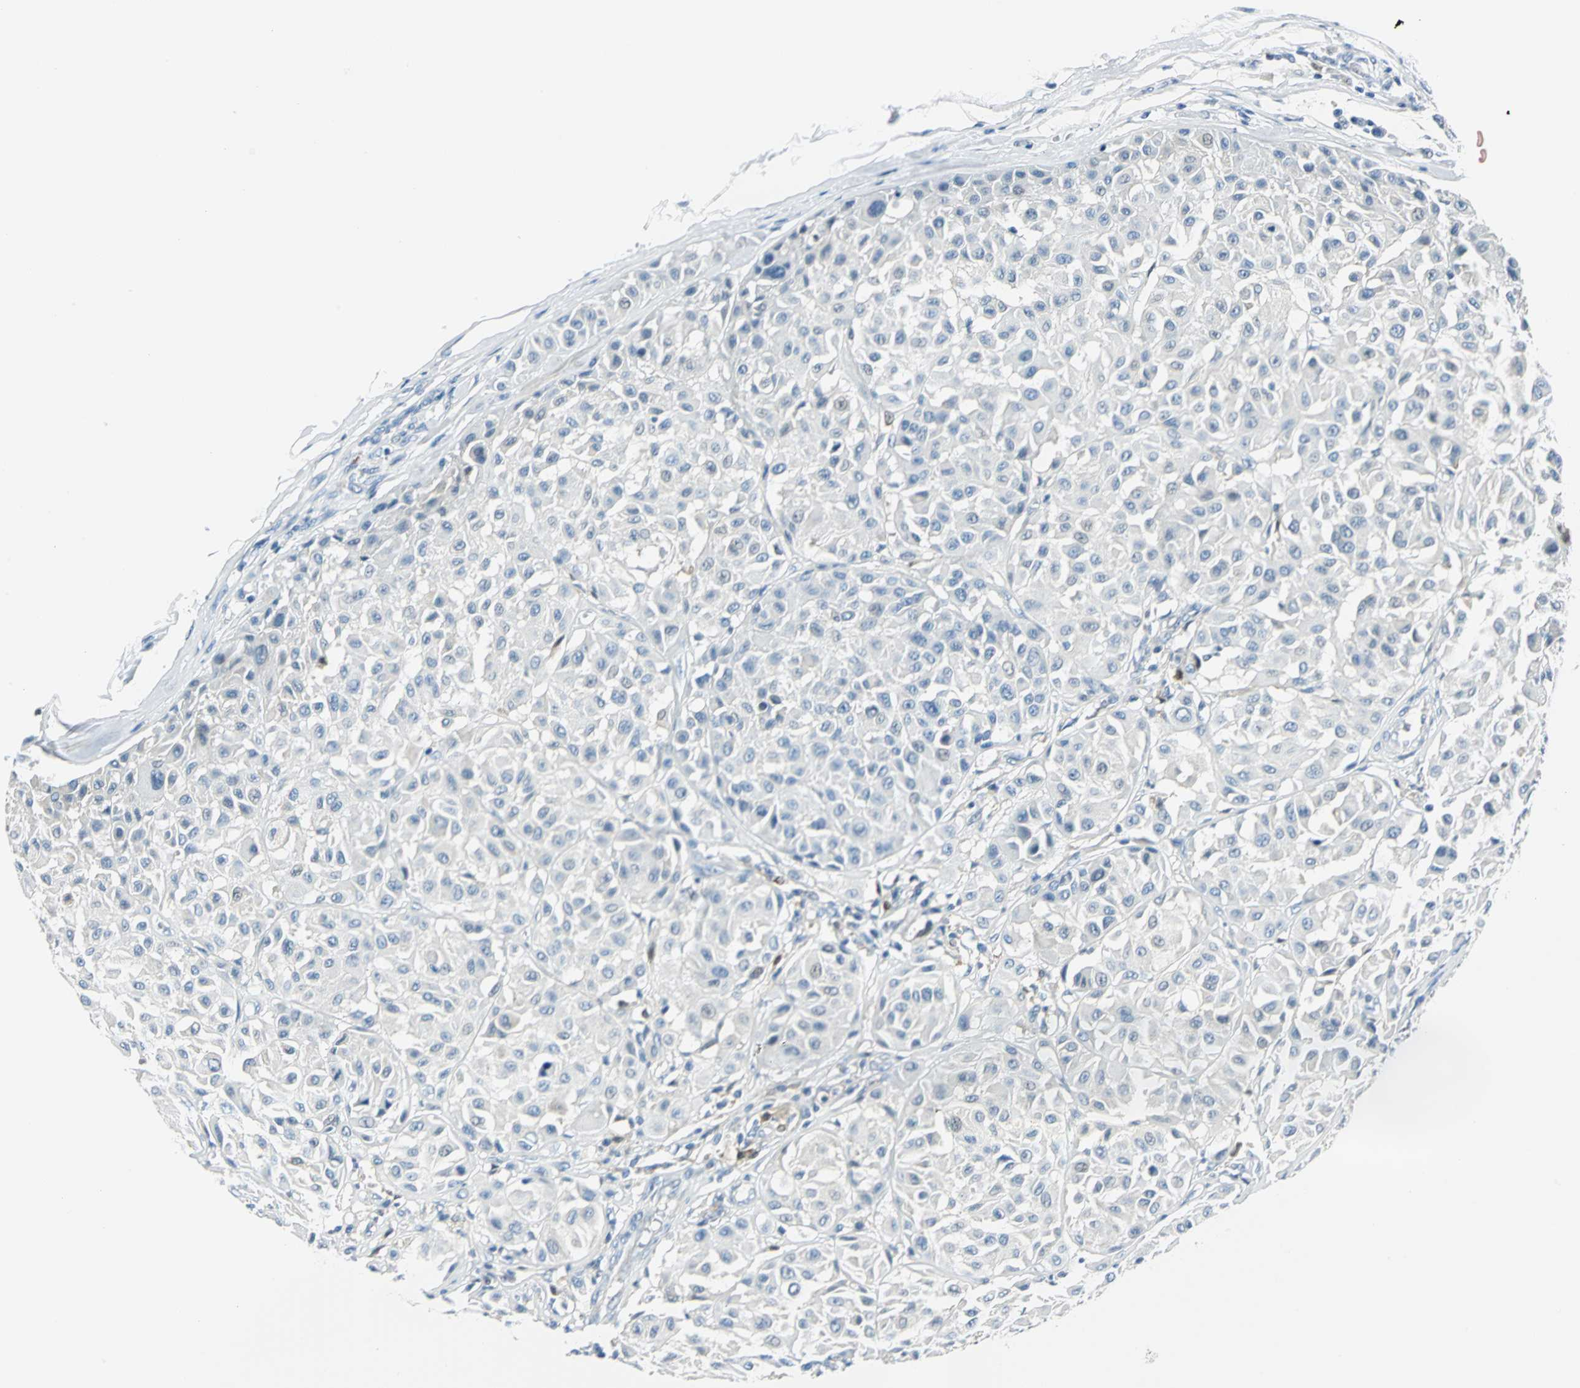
{"staining": {"intensity": "weak", "quantity": "<25%", "location": "cytoplasmic/membranous,nuclear"}, "tissue": "melanoma", "cell_type": "Tumor cells", "image_type": "cancer", "snomed": [{"axis": "morphology", "description": "Malignant melanoma, Metastatic site"}, {"axis": "topography", "description": "Soft tissue"}], "caption": "Melanoma was stained to show a protein in brown. There is no significant positivity in tumor cells.", "gene": "AKR1A1", "patient": {"sex": "male", "age": 41}}